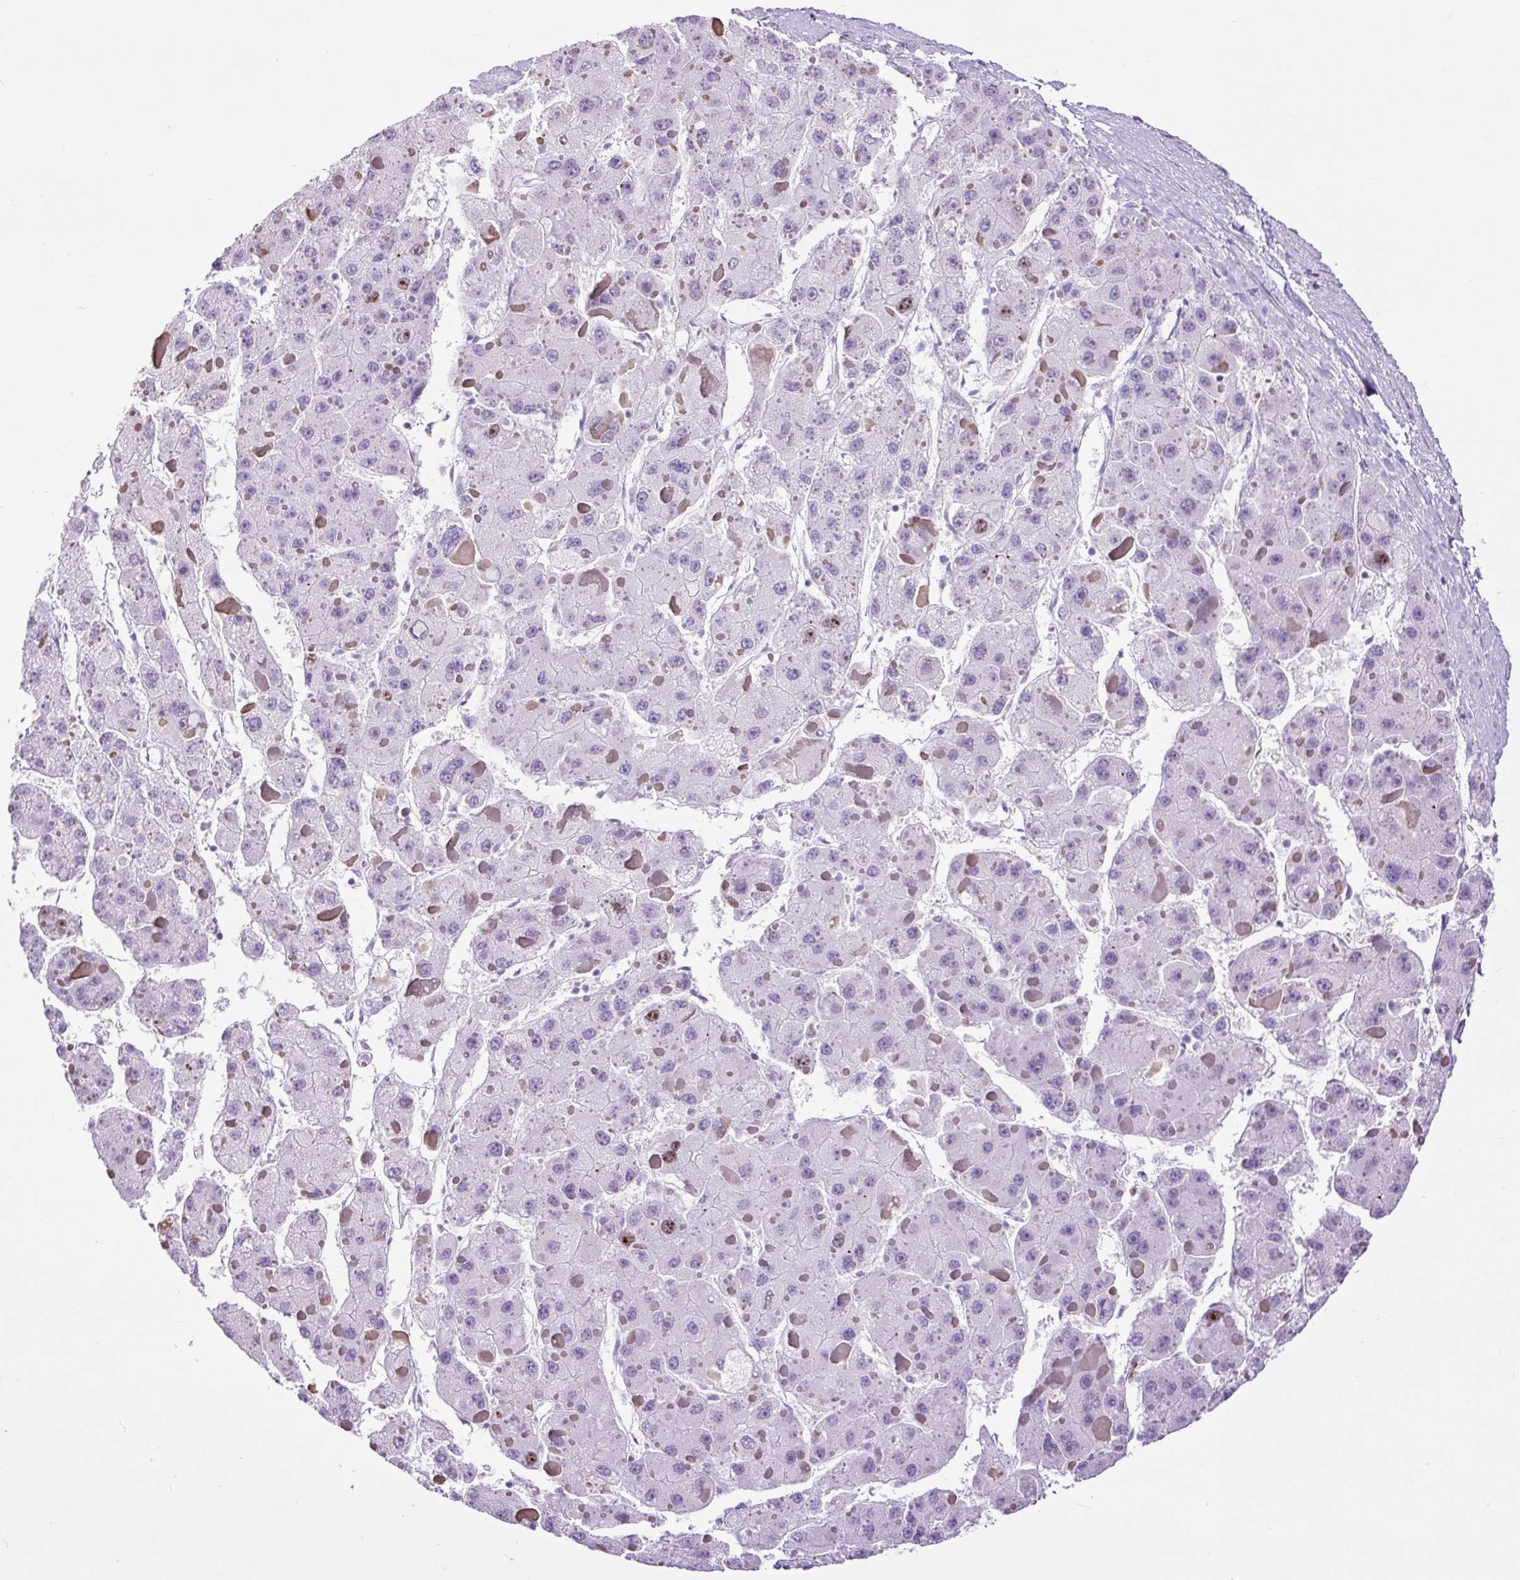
{"staining": {"intensity": "negative", "quantity": "none", "location": "none"}, "tissue": "liver cancer", "cell_type": "Tumor cells", "image_type": "cancer", "snomed": [{"axis": "morphology", "description": "Carcinoma, Hepatocellular, NOS"}, {"axis": "topography", "description": "Liver"}], "caption": "DAB (3,3'-diaminobenzidine) immunohistochemical staining of human liver cancer (hepatocellular carcinoma) demonstrates no significant staining in tumor cells.", "gene": "RACGAP1", "patient": {"sex": "female", "age": 73}}